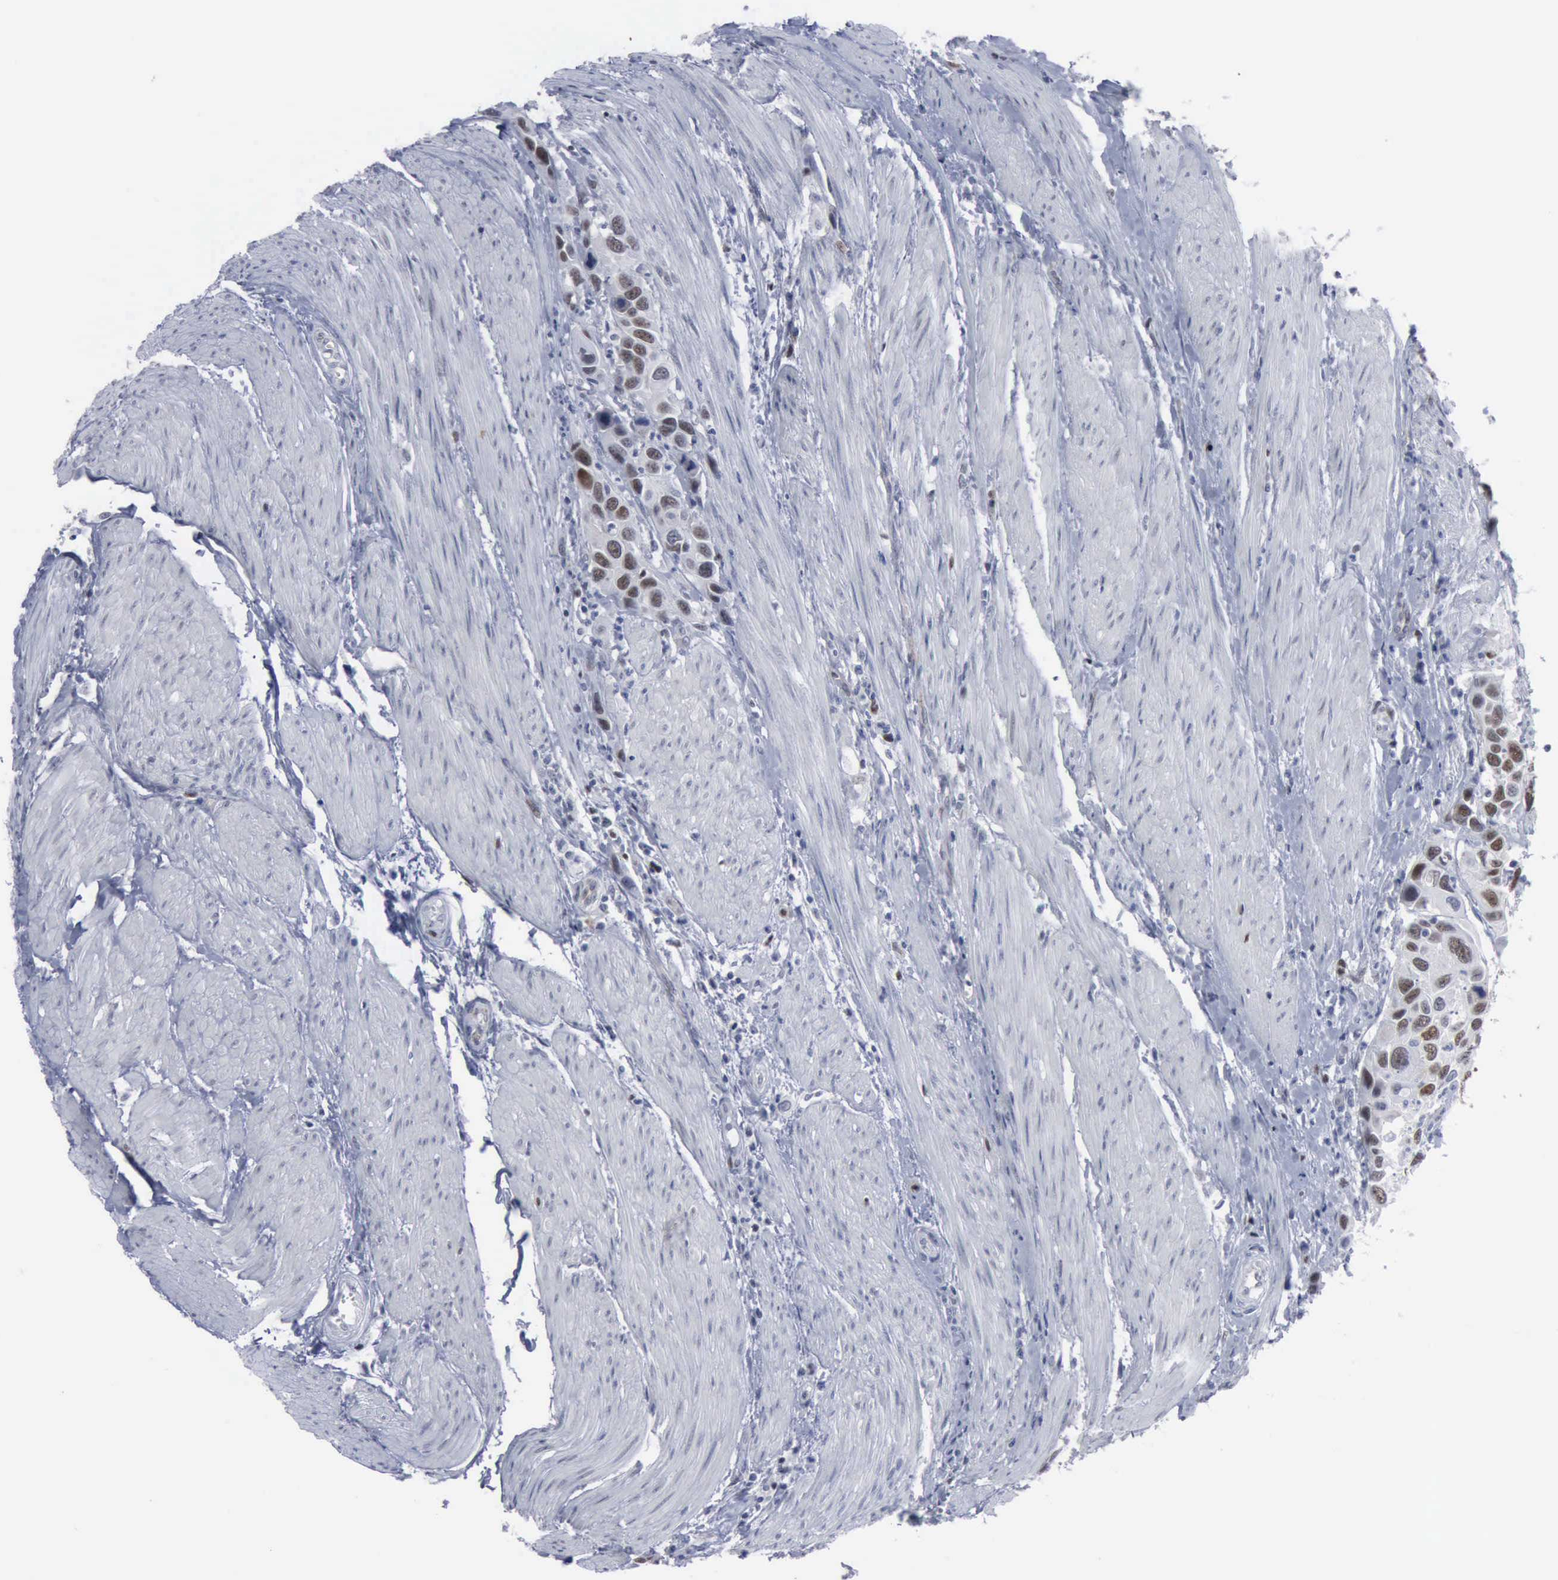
{"staining": {"intensity": "strong", "quantity": "<25%", "location": "nuclear"}, "tissue": "urothelial cancer", "cell_type": "Tumor cells", "image_type": "cancer", "snomed": [{"axis": "morphology", "description": "Urothelial carcinoma, High grade"}, {"axis": "topography", "description": "Urinary bladder"}], "caption": "Immunohistochemistry of urothelial cancer exhibits medium levels of strong nuclear staining in approximately <25% of tumor cells.", "gene": "MCM5", "patient": {"sex": "male", "age": 66}}